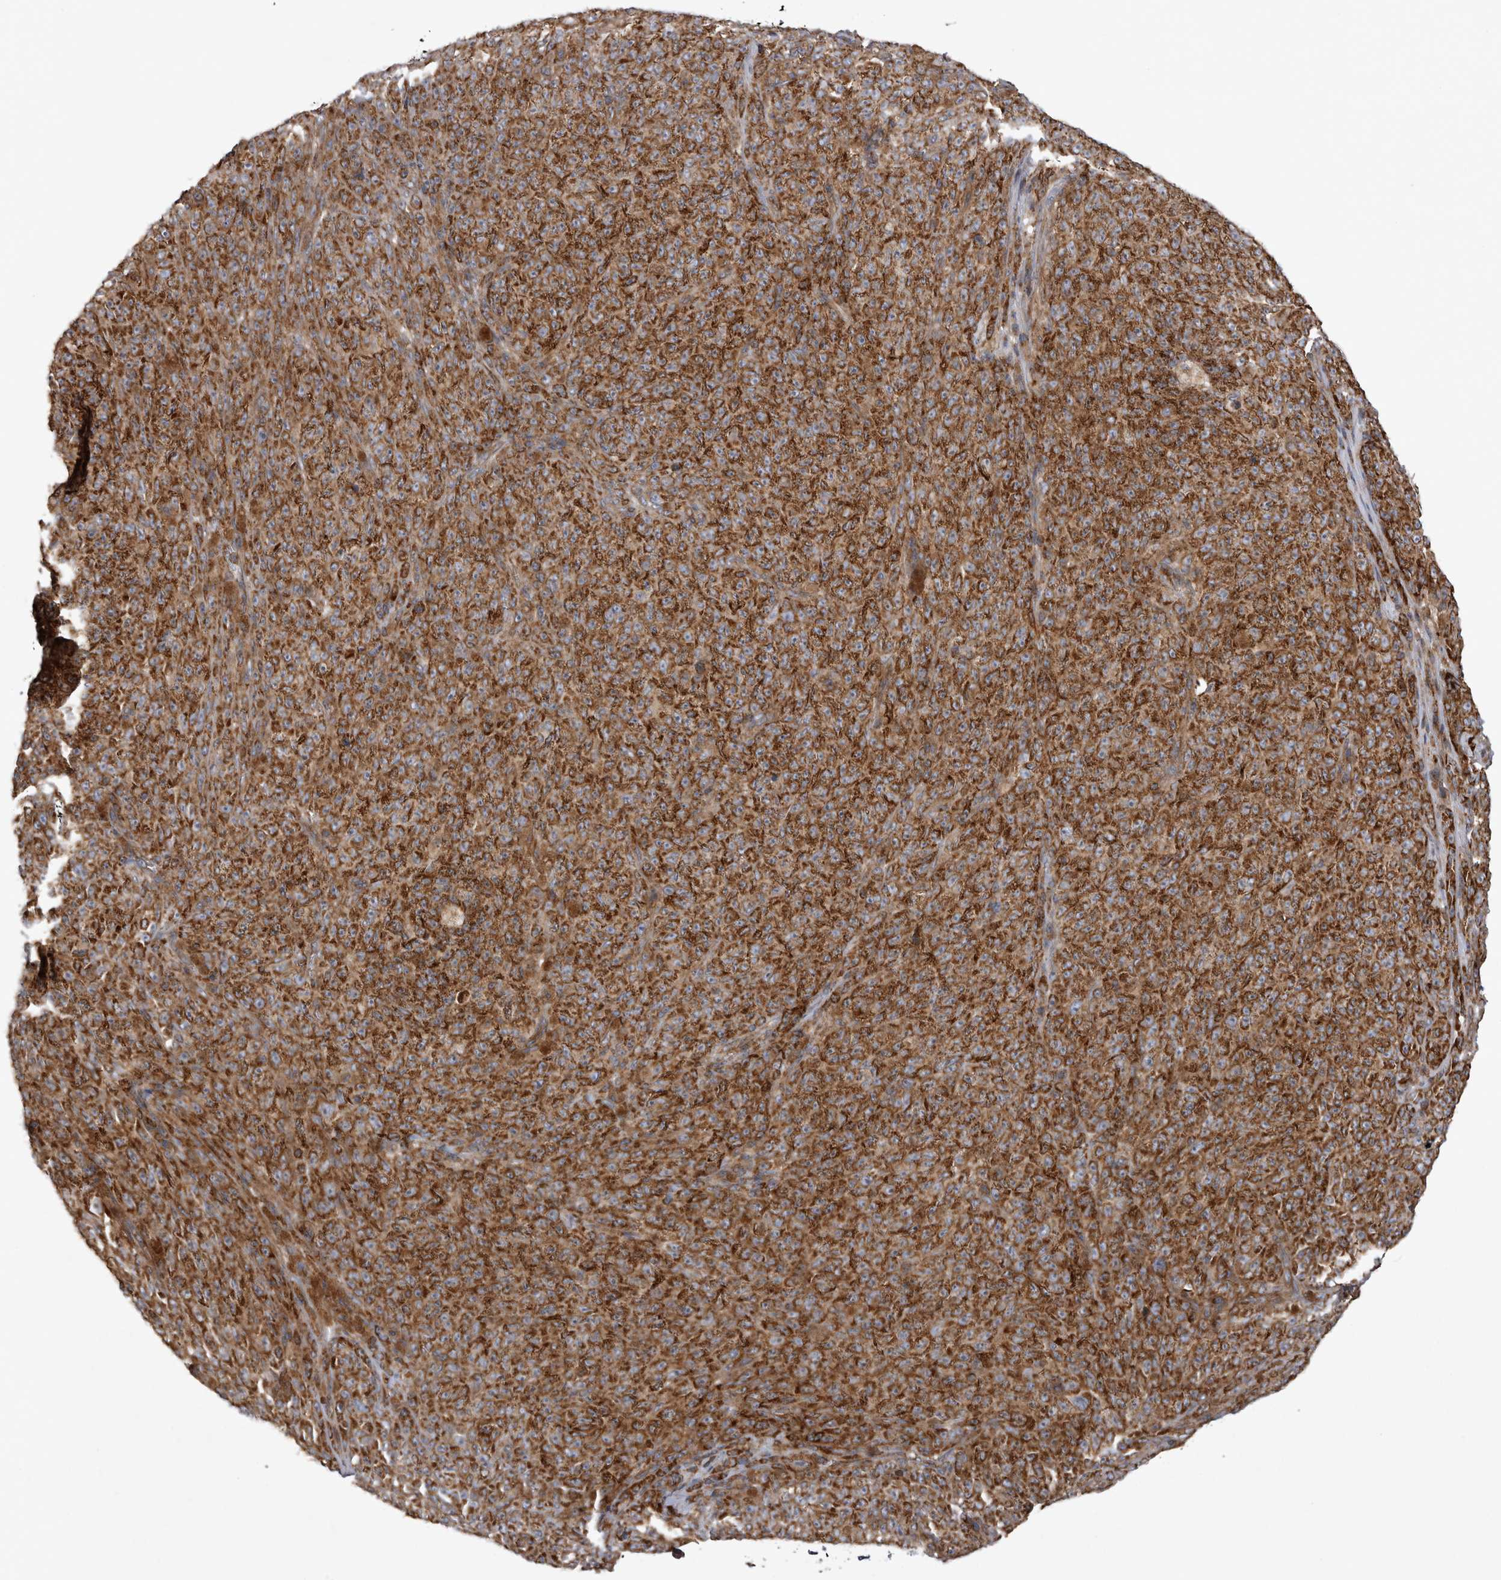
{"staining": {"intensity": "strong", "quantity": ">75%", "location": "cytoplasmic/membranous"}, "tissue": "melanoma", "cell_type": "Tumor cells", "image_type": "cancer", "snomed": [{"axis": "morphology", "description": "Malignant melanoma, NOS"}, {"axis": "topography", "description": "Skin"}], "caption": "Human malignant melanoma stained with a brown dye displays strong cytoplasmic/membranous positive staining in approximately >75% of tumor cells.", "gene": "TSPOAP1", "patient": {"sex": "female", "age": 82}}